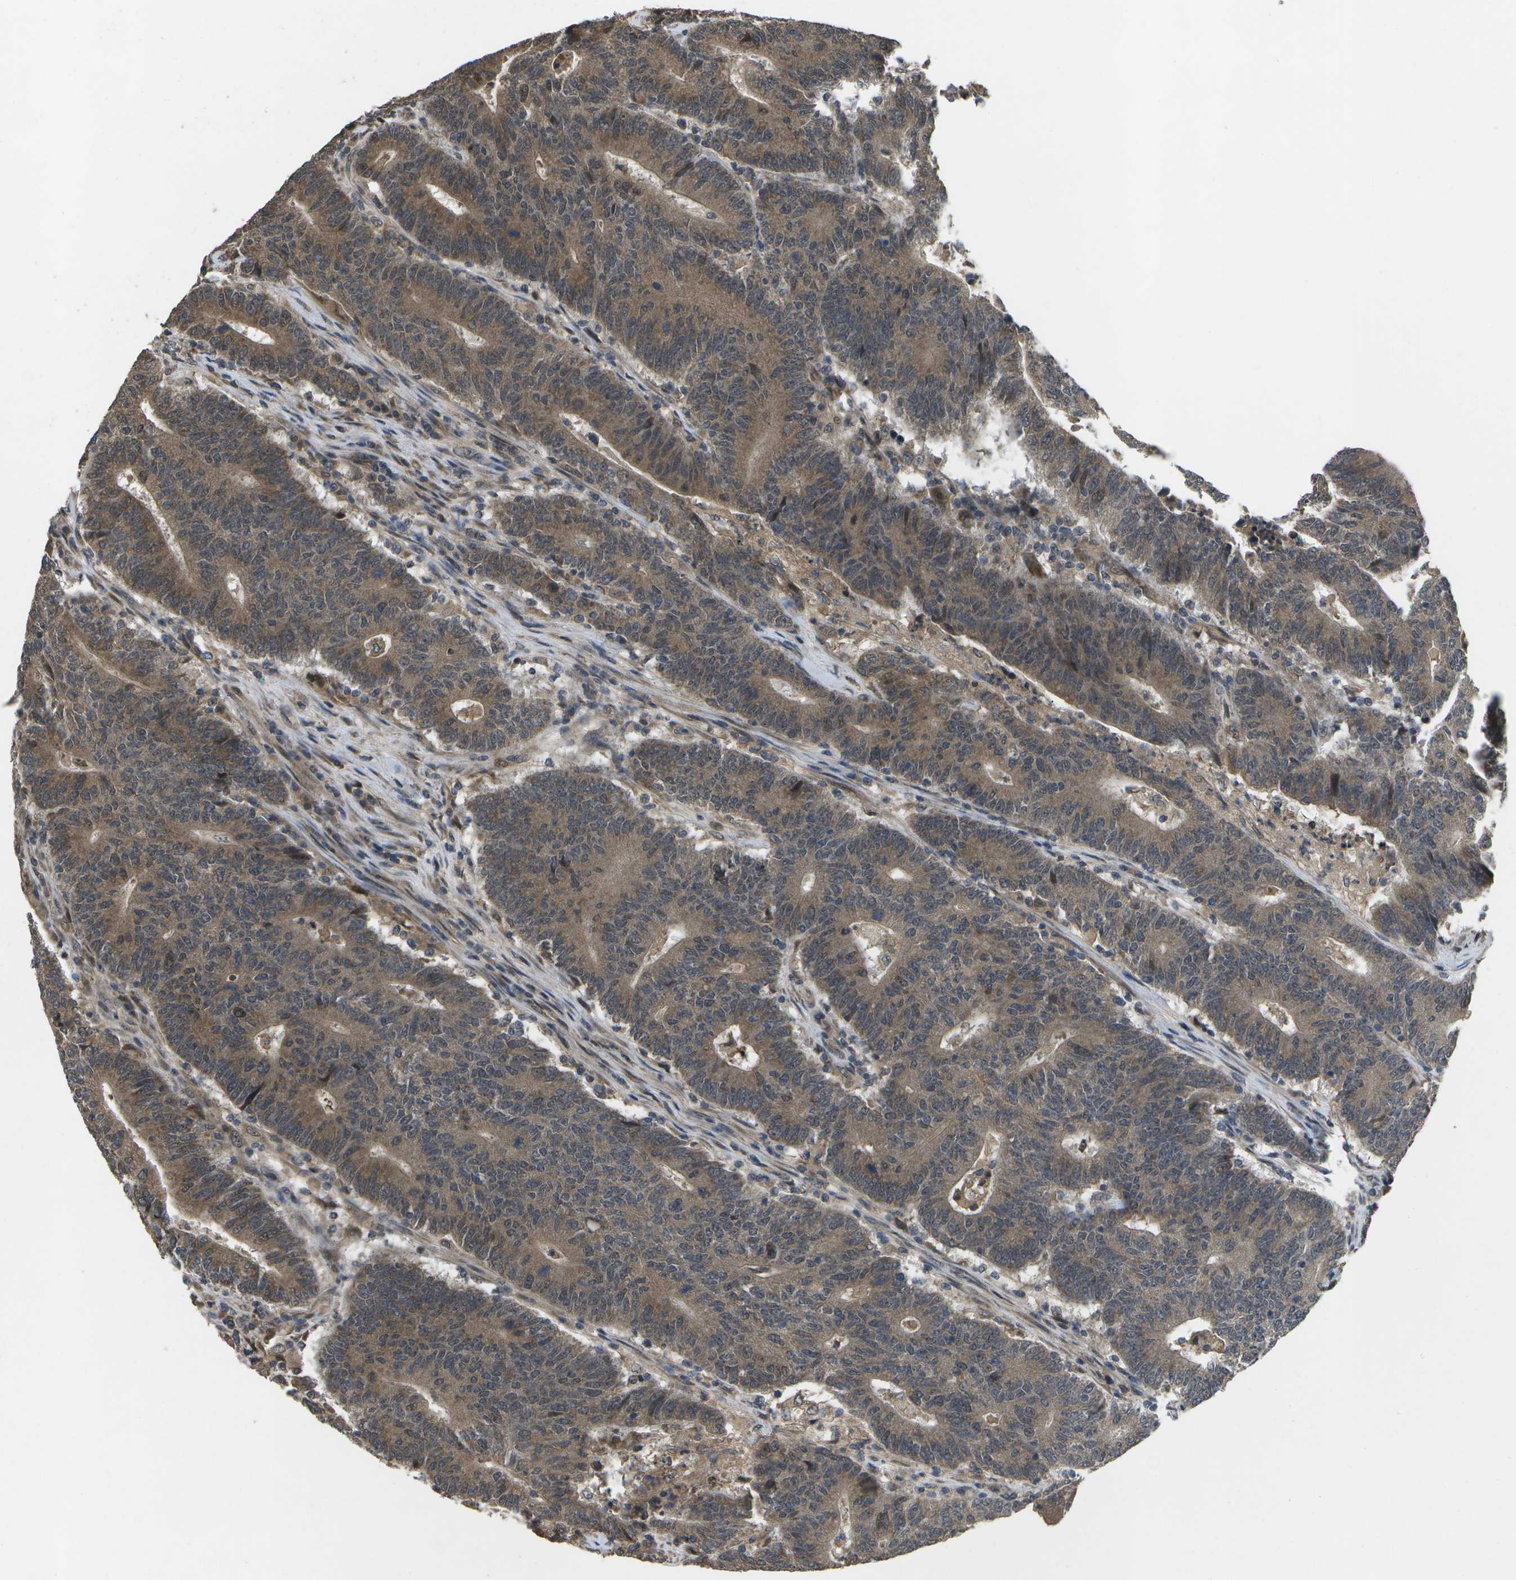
{"staining": {"intensity": "moderate", "quantity": ">75%", "location": "cytoplasmic/membranous,nuclear"}, "tissue": "colorectal cancer", "cell_type": "Tumor cells", "image_type": "cancer", "snomed": [{"axis": "morphology", "description": "Normal tissue, NOS"}, {"axis": "morphology", "description": "Adenocarcinoma, NOS"}, {"axis": "topography", "description": "Colon"}], "caption": "Brown immunohistochemical staining in human colorectal cancer (adenocarcinoma) demonstrates moderate cytoplasmic/membranous and nuclear positivity in about >75% of tumor cells.", "gene": "ALAS1", "patient": {"sex": "female", "age": 75}}